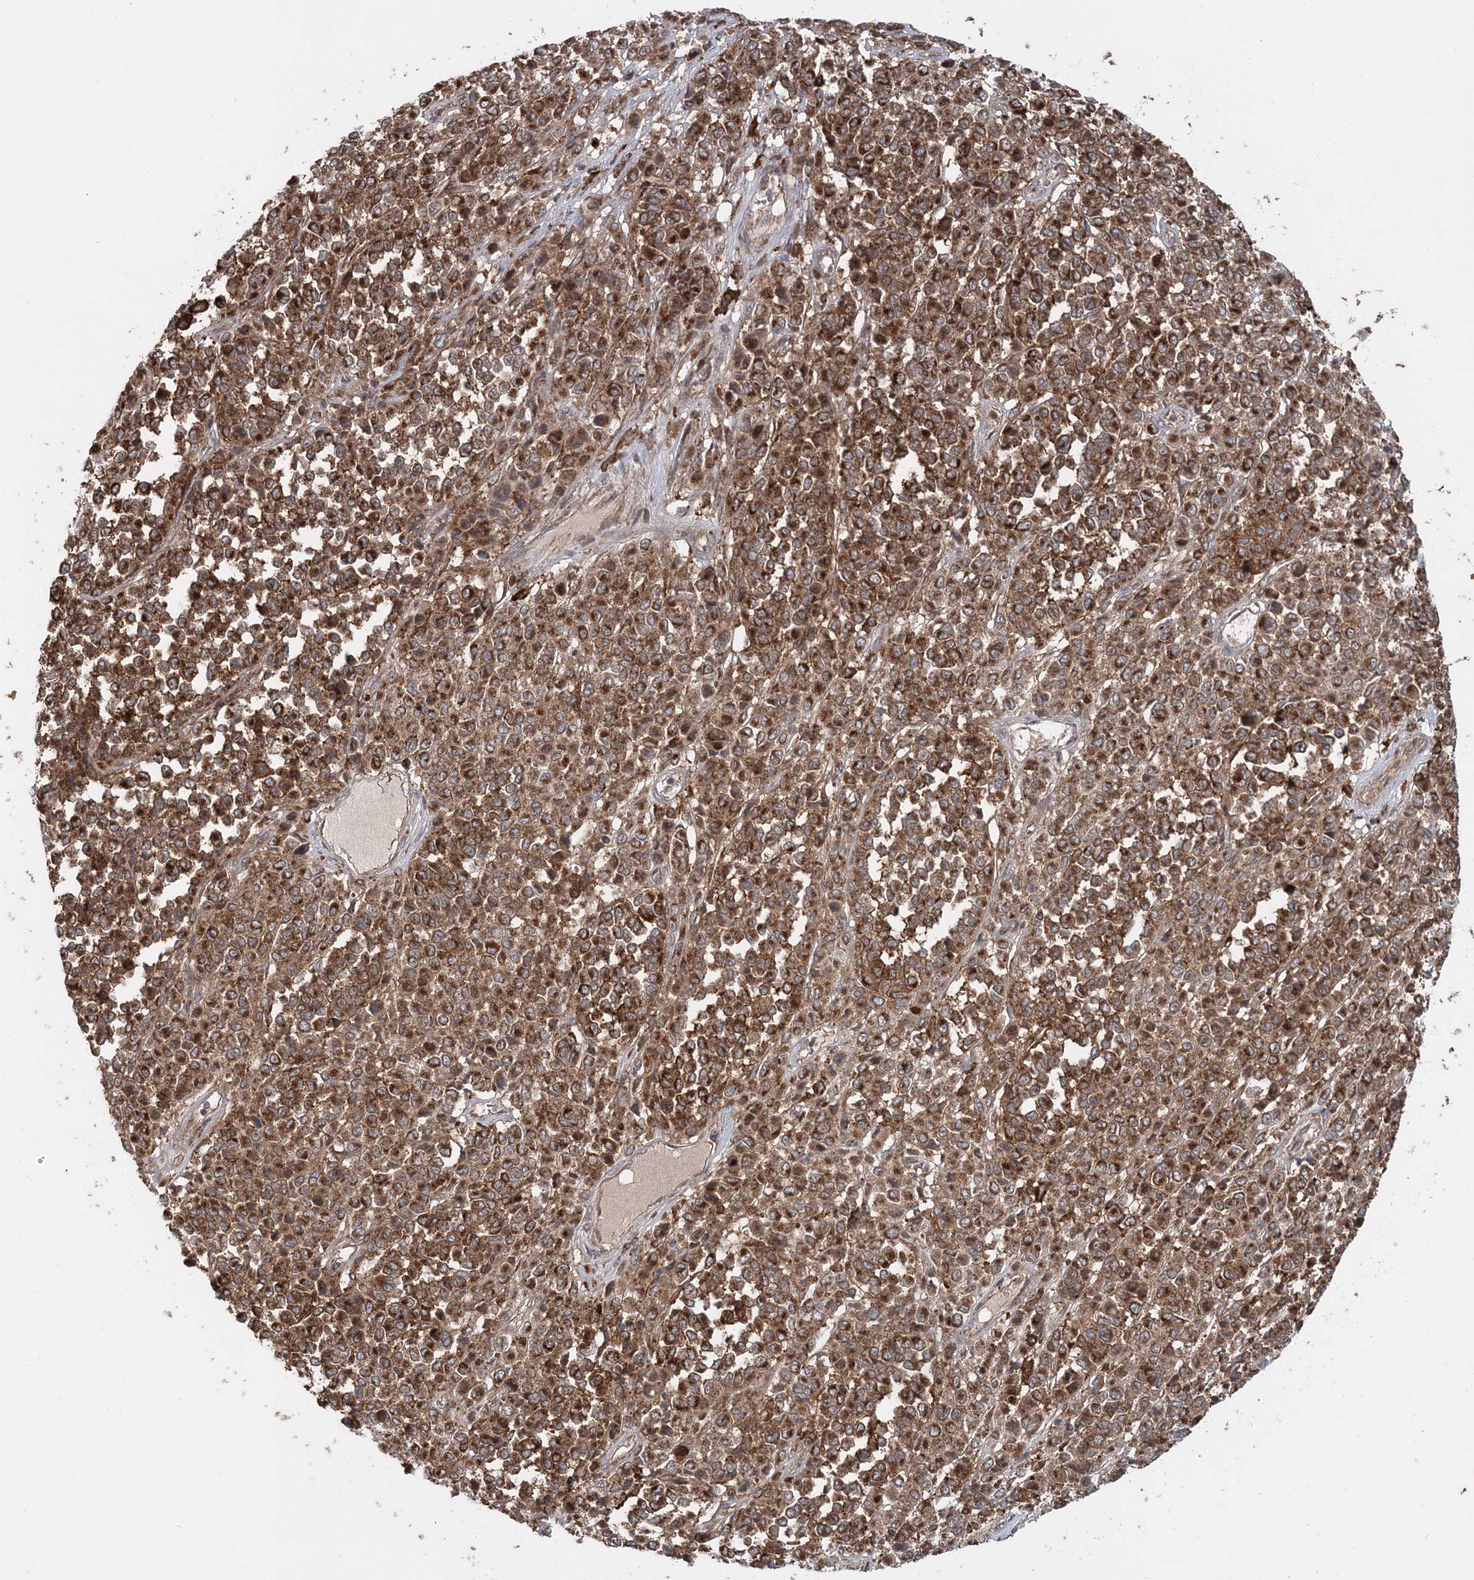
{"staining": {"intensity": "strong", "quantity": ">75%", "location": "cytoplasmic/membranous"}, "tissue": "melanoma", "cell_type": "Tumor cells", "image_type": "cancer", "snomed": [{"axis": "morphology", "description": "Malignant melanoma, Metastatic site"}, {"axis": "topography", "description": "Pancreas"}], "caption": "This micrograph shows IHC staining of malignant melanoma (metastatic site), with high strong cytoplasmic/membranous expression in approximately >75% of tumor cells.", "gene": "LRPPRC", "patient": {"sex": "female", "age": 30}}